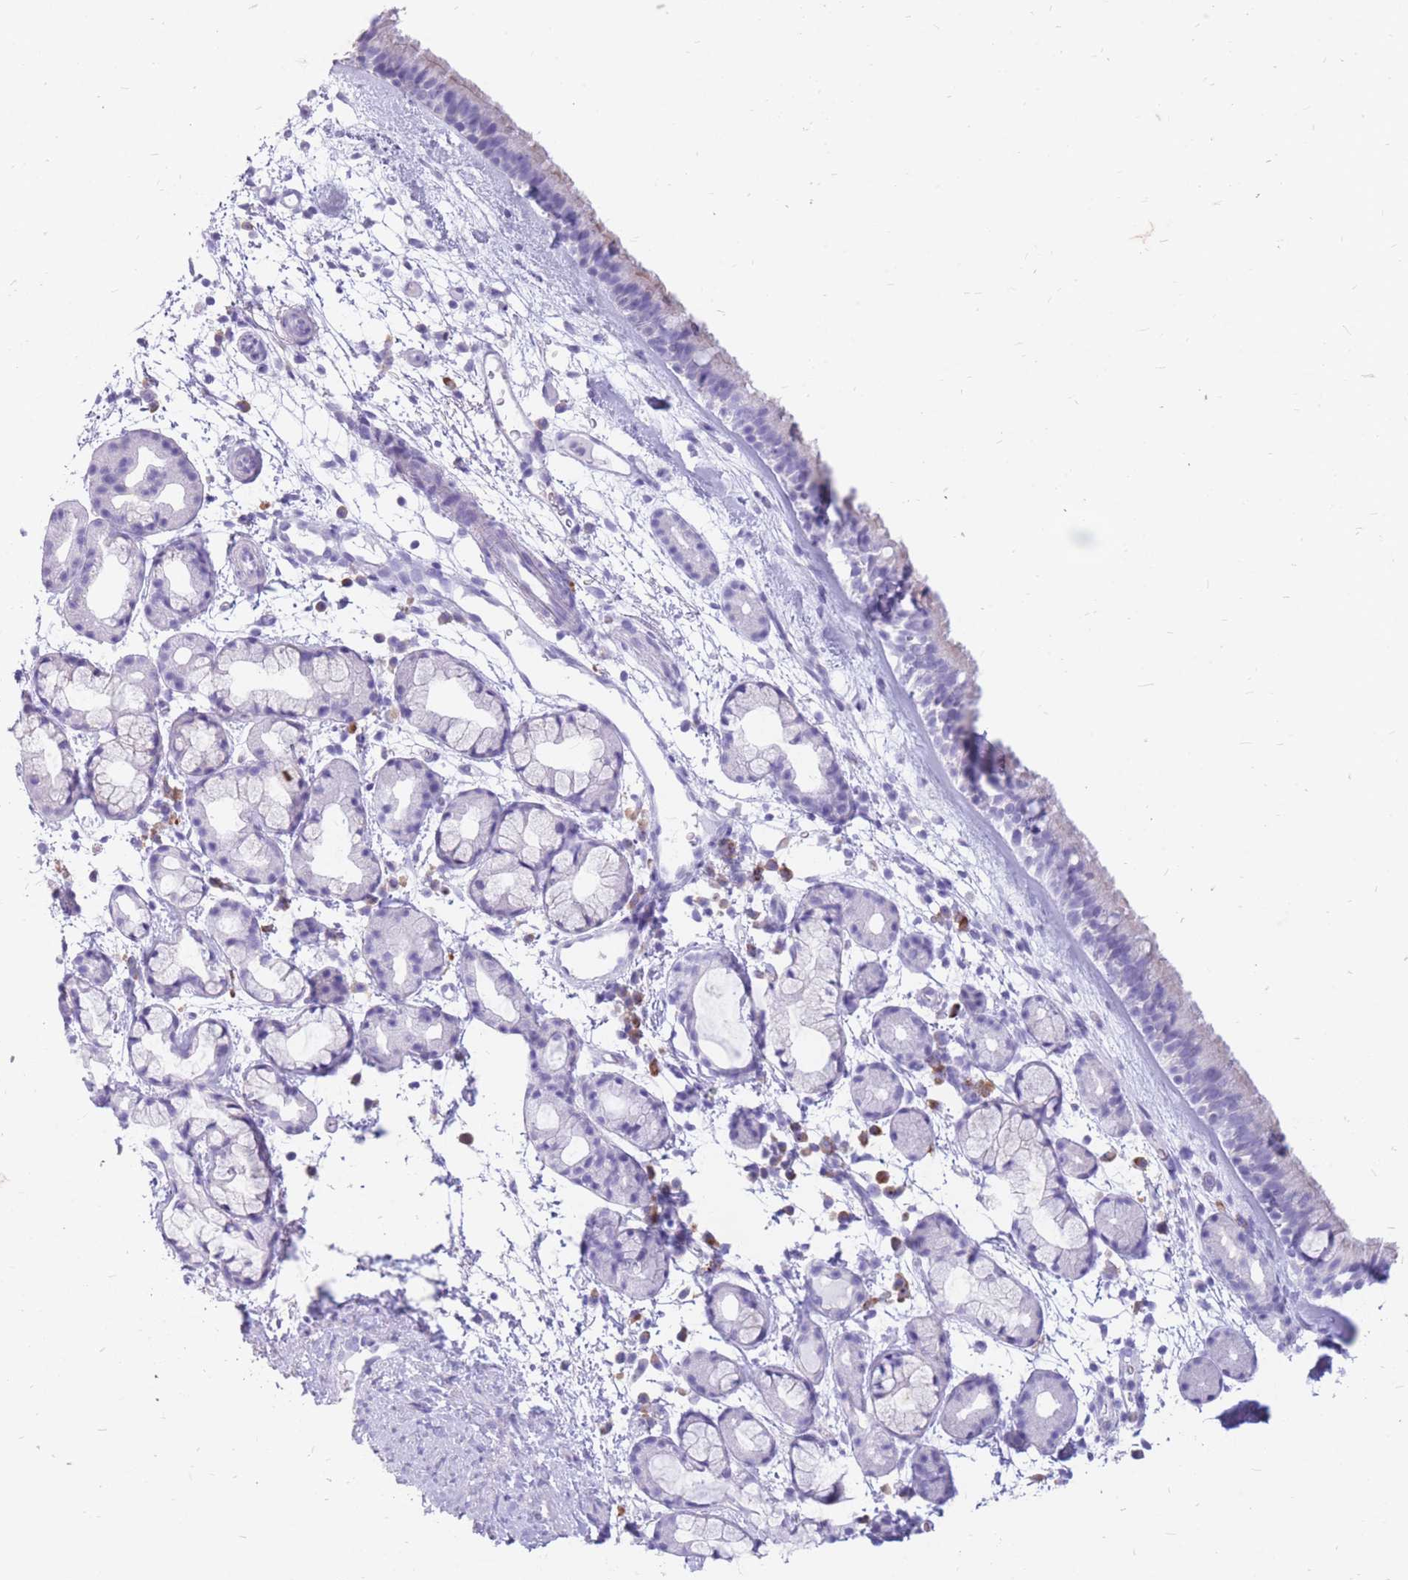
{"staining": {"intensity": "negative", "quantity": "none", "location": "none"}, "tissue": "nasopharynx", "cell_type": "Respiratory epithelial cells", "image_type": "normal", "snomed": [{"axis": "morphology", "description": "Normal tissue, NOS"}, {"axis": "topography", "description": "Nasopharynx"}], "caption": "This micrograph is of benign nasopharynx stained with immunohistochemistry to label a protein in brown with the nuclei are counter-stained blue. There is no positivity in respiratory epithelial cells.", "gene": "ZFP37", "patient": {"sex": "female", "age": 81}}